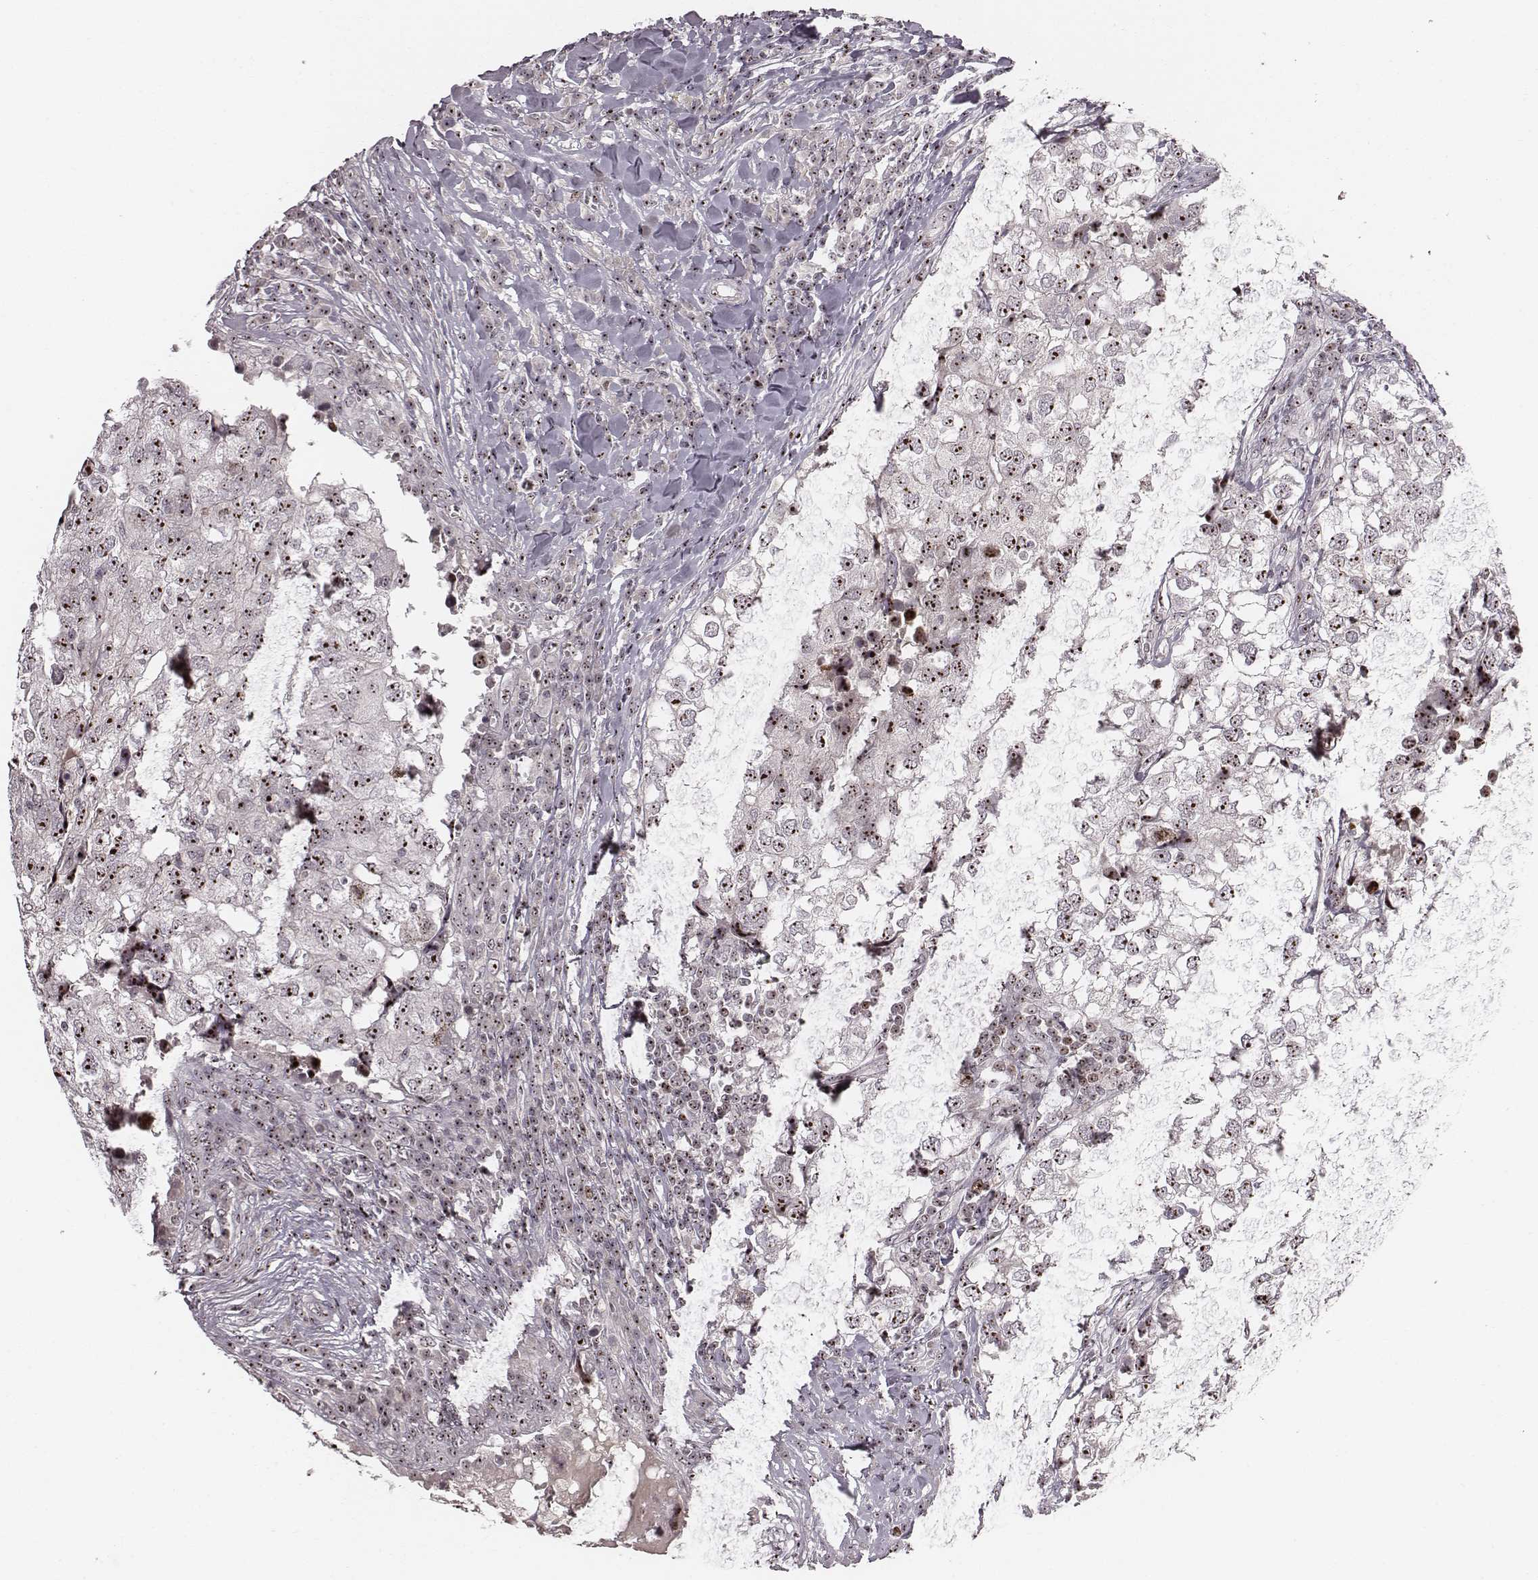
{"staining": {"intensity": "moderate", "quantity": ">75%", "location": "nuclear"}, "tissue": "breast cancer", "cell_type": "Tumor cells", "image_type": "cancer", "snomed": [{"axis": "morphology", "description": "Duct carcinoma"}, {"axis": "topography", "description": "Breast"}], "caption": "Tumor cells show medium levels of moderate nuclear expression in approximately >75% of cells in human breast cancer (infiltrating ductal carcinoma). The staining was performed using DAB (3,3'-diaminobenzidine) to visualize the protein expression in brown, while the nuclei were stained in blue with hematoxylin (Magnification: 20x).", "gene": "NOP56", "patient": {"sex": "female", "age": 30}}